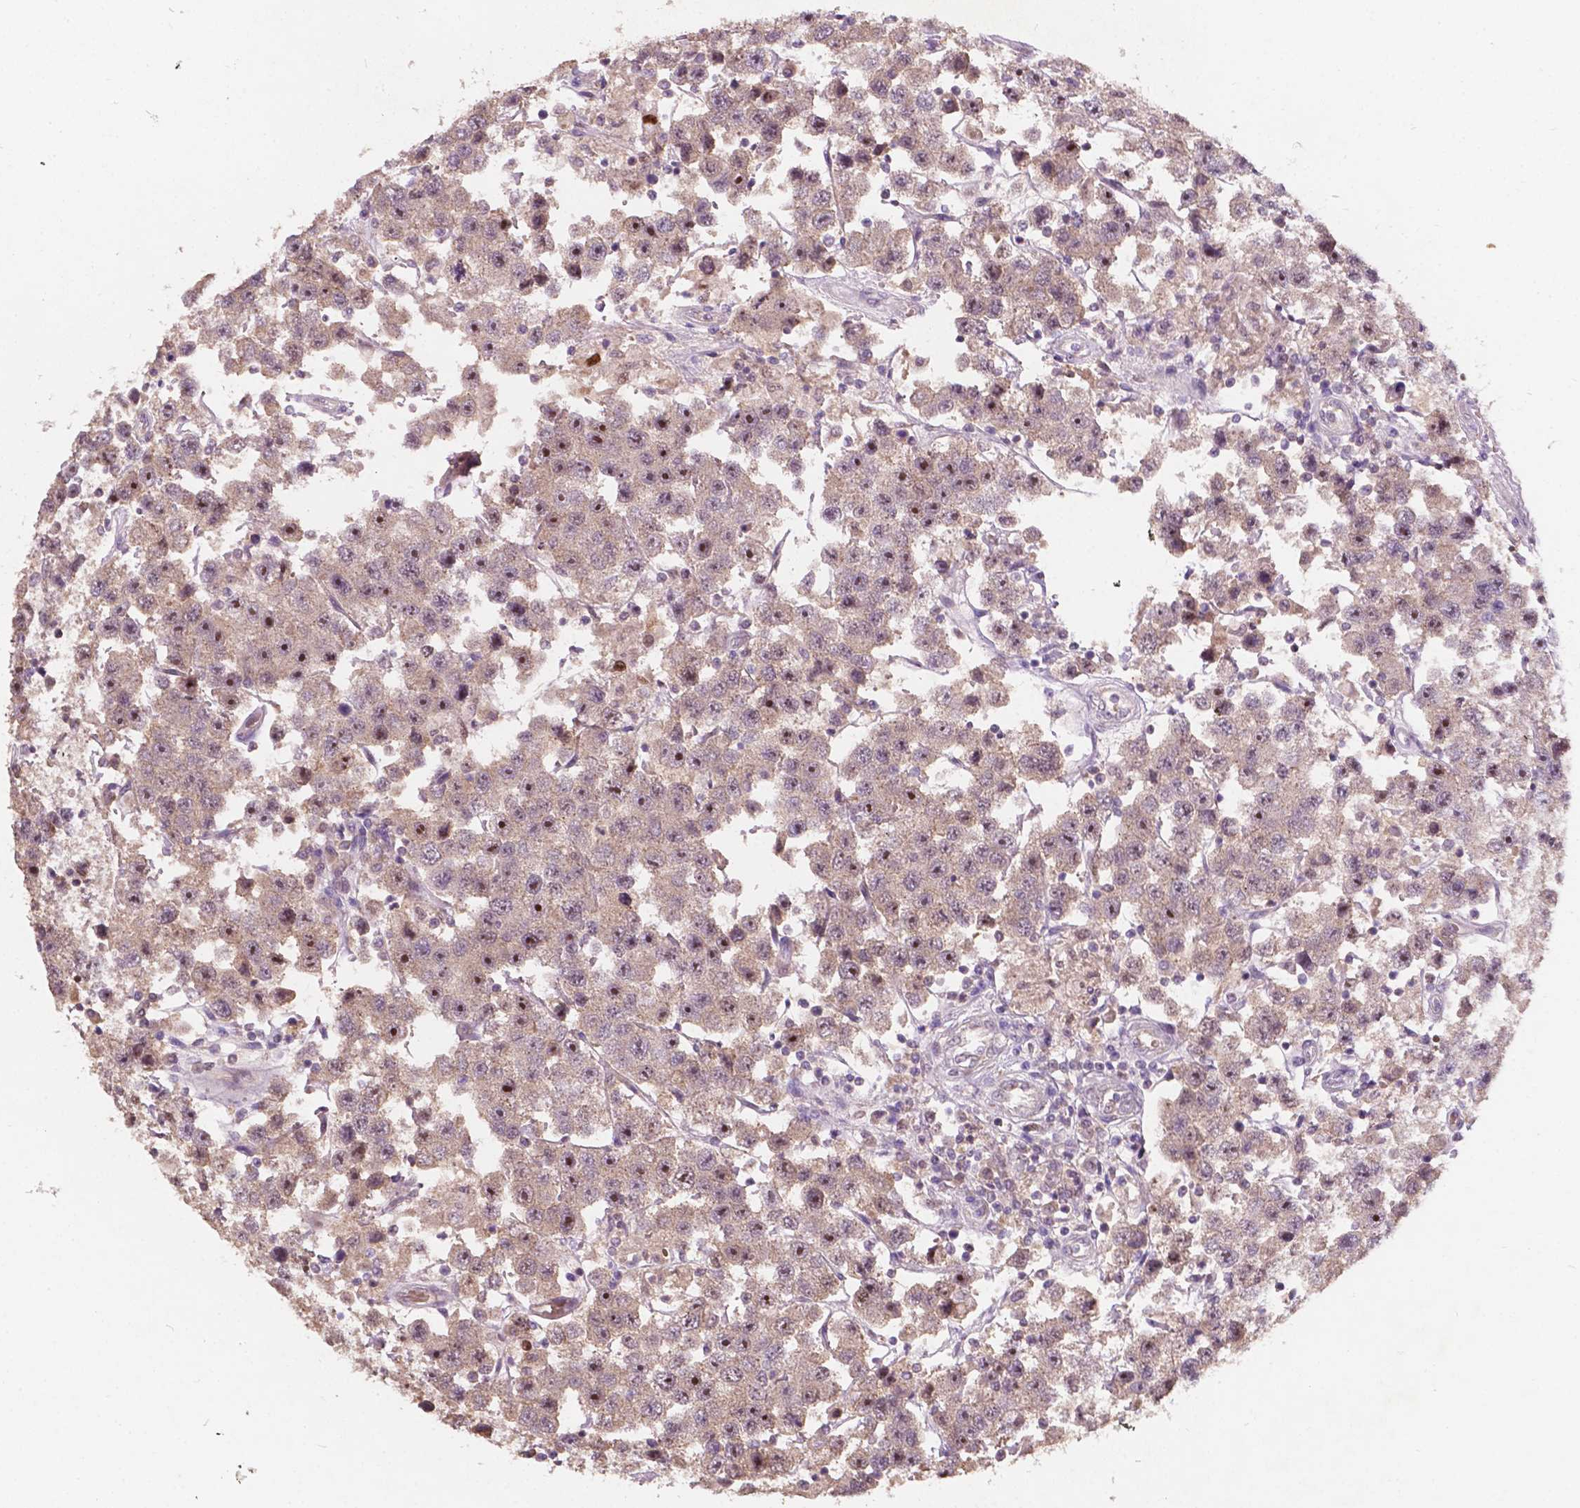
{"staining": {"intensity": "strong", "quantity": "25%-75%", "location": "nuclear"}, "tissue": "testis cancer", "cell_type": "Tumor cells", "image_type": "cancer", "snomed": [{"axis": "morphology", "description": "Seminoma, NOS"}, {"axis": "topography", "description": "Testis"}], "caption": "Strong nuclear positivity is present in about 25%-75% of tumor cells in testis cancer.", "gene": "DUSP16", "patient": {"sex": "male", "age": 45}}